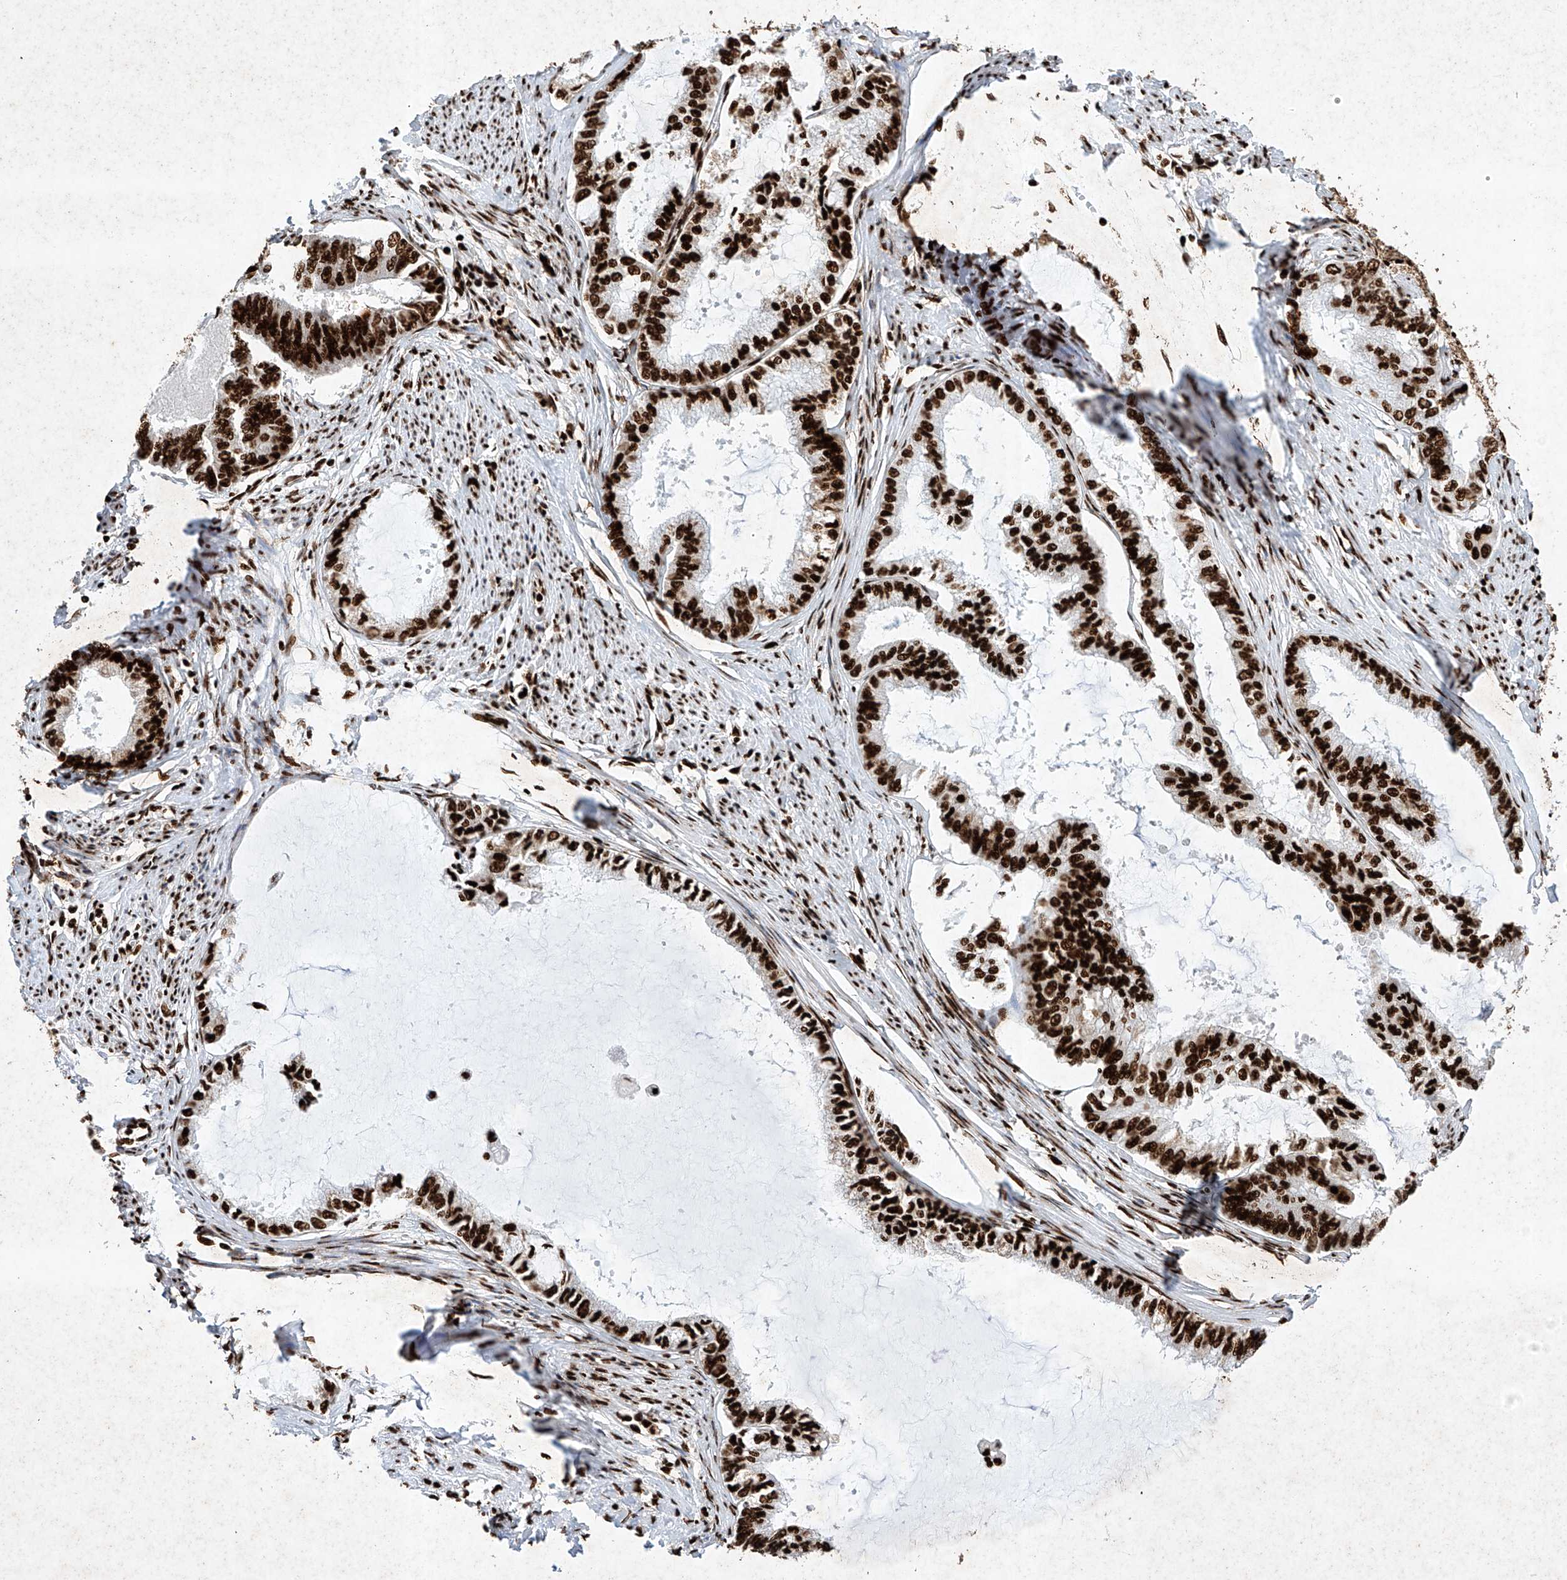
{"staining": {"intensity": "strong", "quantity": ">75%", "location": "nuclear"}, "tissue": "endometrial cancer", "cell_type": "Tumor cells", "image_type": "cancer", "snomed": [{"axis": "morphology", "description": "Adenocarcinoma, NOS"}, {"axis": "topography", "description": "Endometrium"}], "caption": "Immunohistochemical staining of adenocarcinoma (endometrial) reveals high levels of strong nuclear positivity in approximately >75% of tumor cells.", "gene": "SRSF6", "patient": {"sex": "female", "age": 86}}